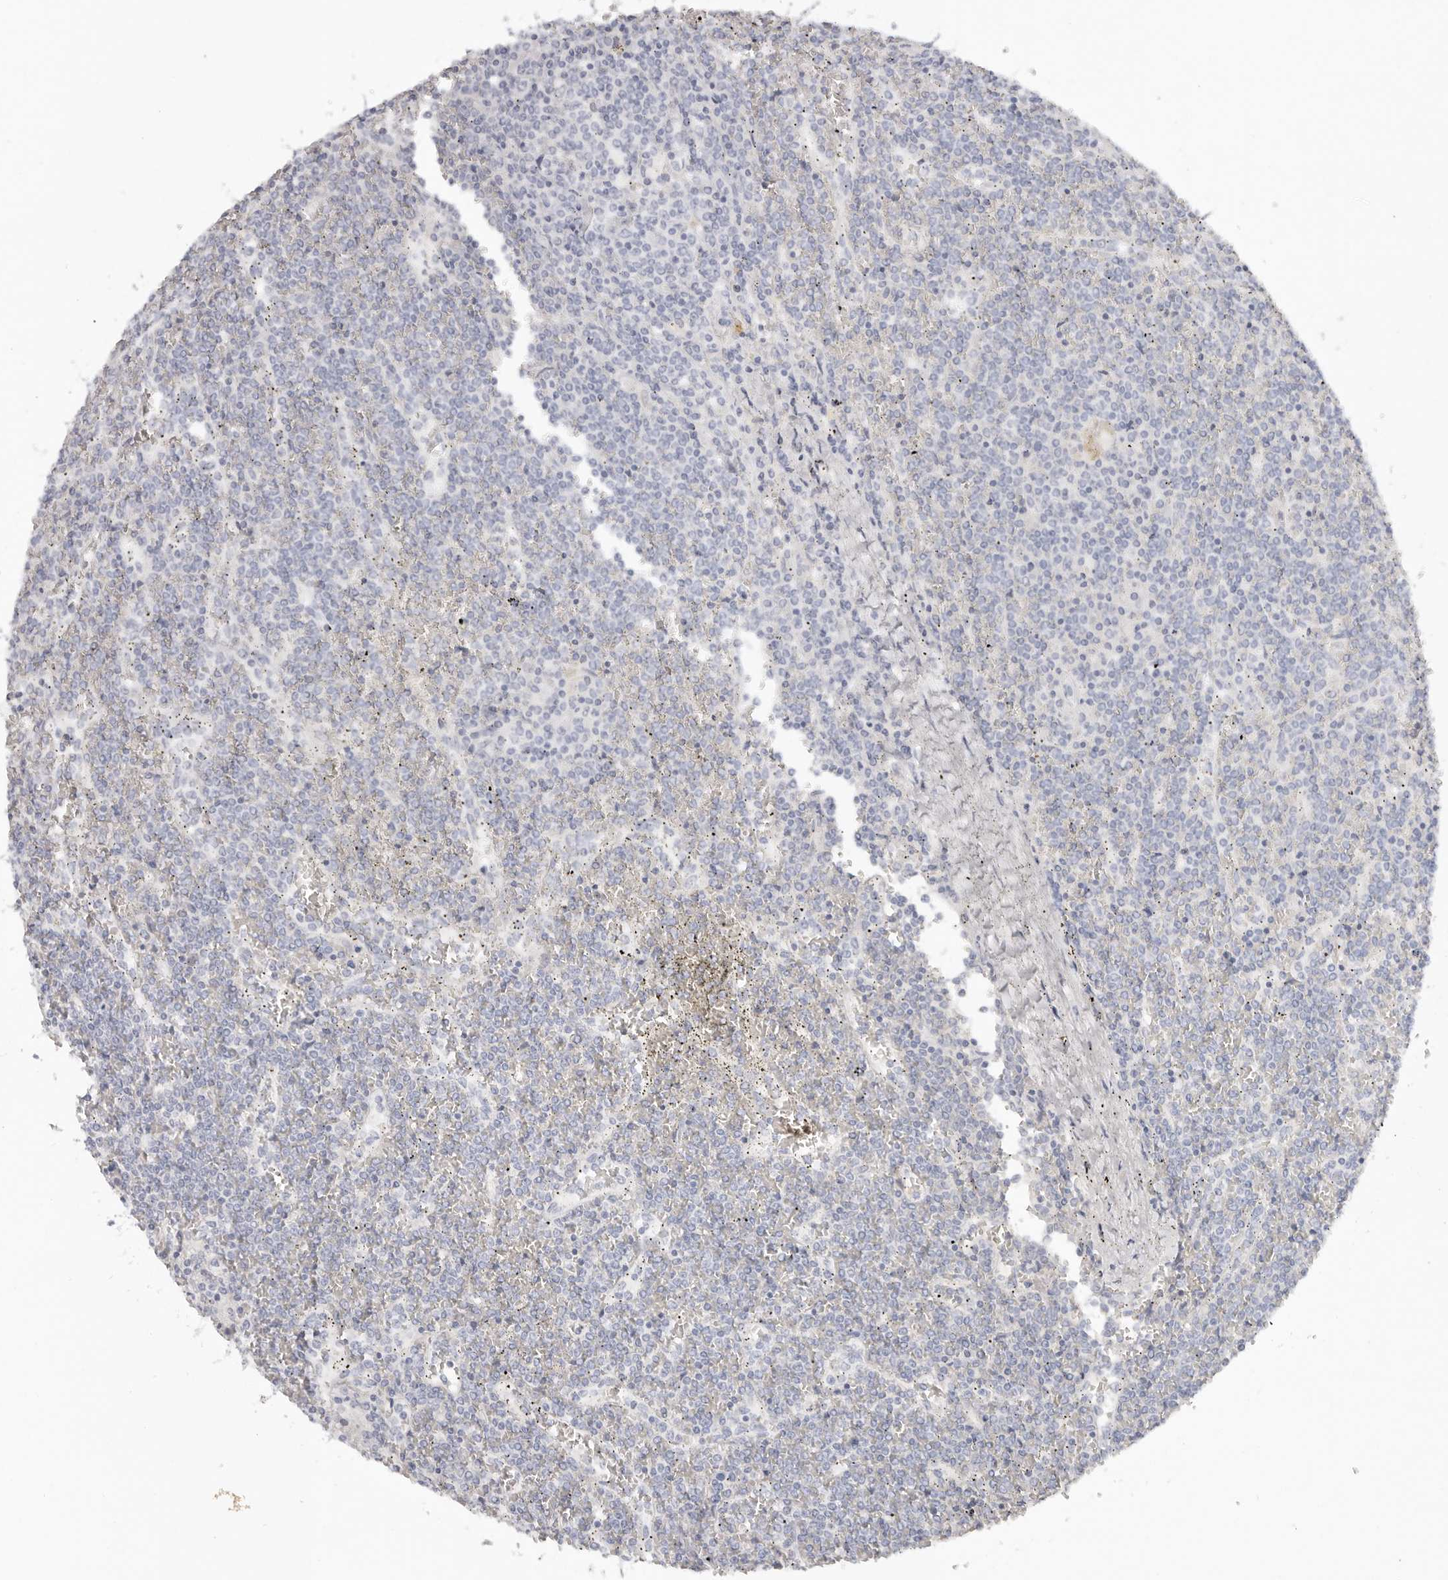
{"staining": {"intensity": "negative", "quantity": "none", "location": "none"}, "tissue": "lymphoma", "cell_type": "Tumor cells", "image_type": "cancer", "snomed": [{"axis": "morphology", "description": "Malignant lymphoma, non-Hodgkin's type, Low grade"}, {"axis": "topography", "description": "Spleen"}], "caption": "Low-grade malignant lymphoma, non-Hodgkin's type was stained to show a protein in brown. There is no significant positivity in tumor cells.", "gene": "RXFP1", "patient": {"sex": "female", "age": 19}}